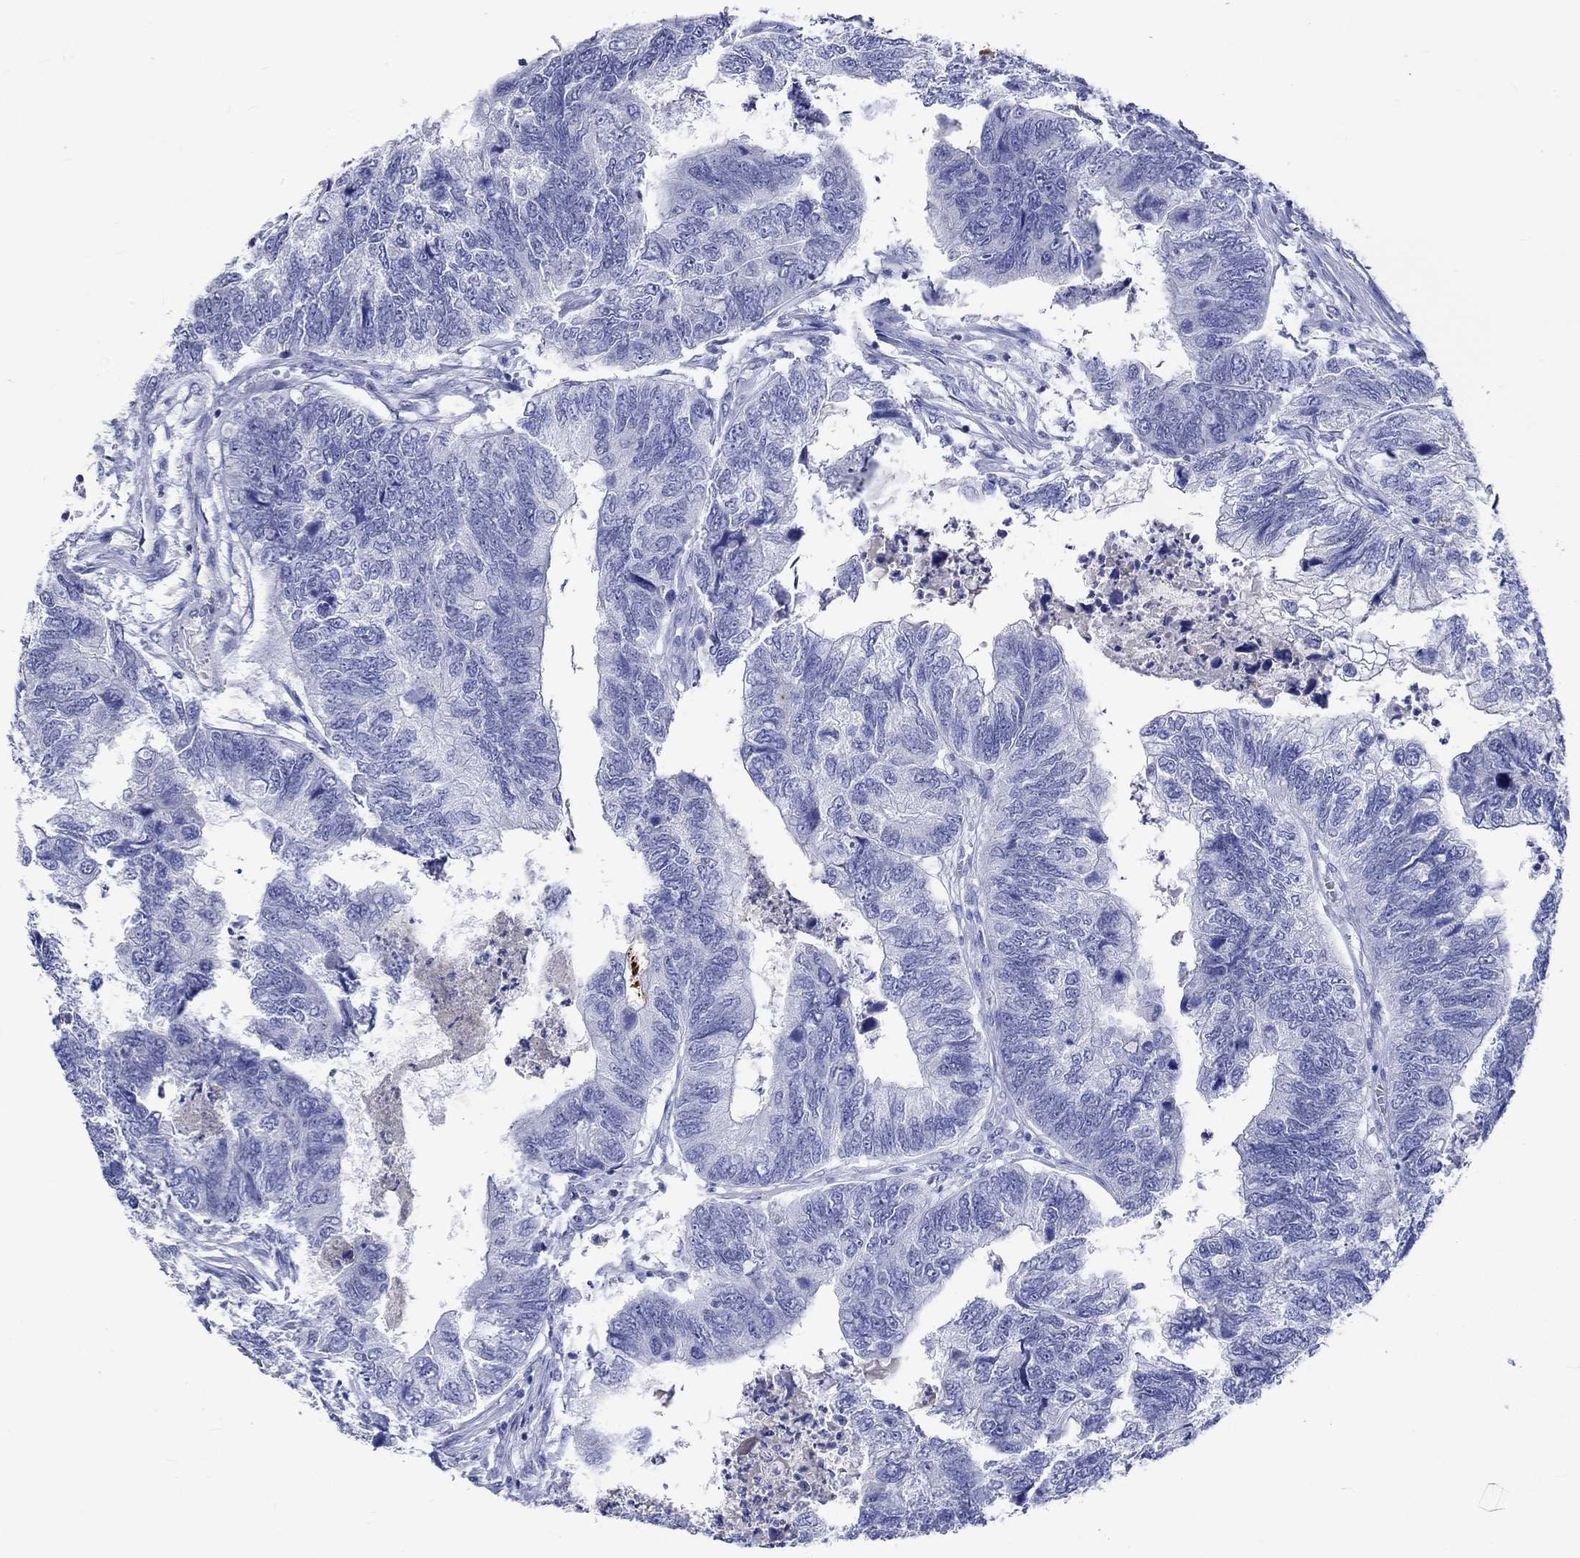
{"staining": {"intensity": "negative", "quantity": "none", "location": "none"}, "tissue": "colorectal cancer", "cell_type": "Tumor cells", "image_type": "cancer", "snomed": [{"axis": "morphology", "description": "Adenocarcinoma, NOS"}, {"axis": "topography", "description": "Colon"}], "caption": "Tumor cells show no significant protein expression in colorectal adenocarcinoma.", "gene": "KLHL35", "patient": {"sex": "female", "age": 67}}